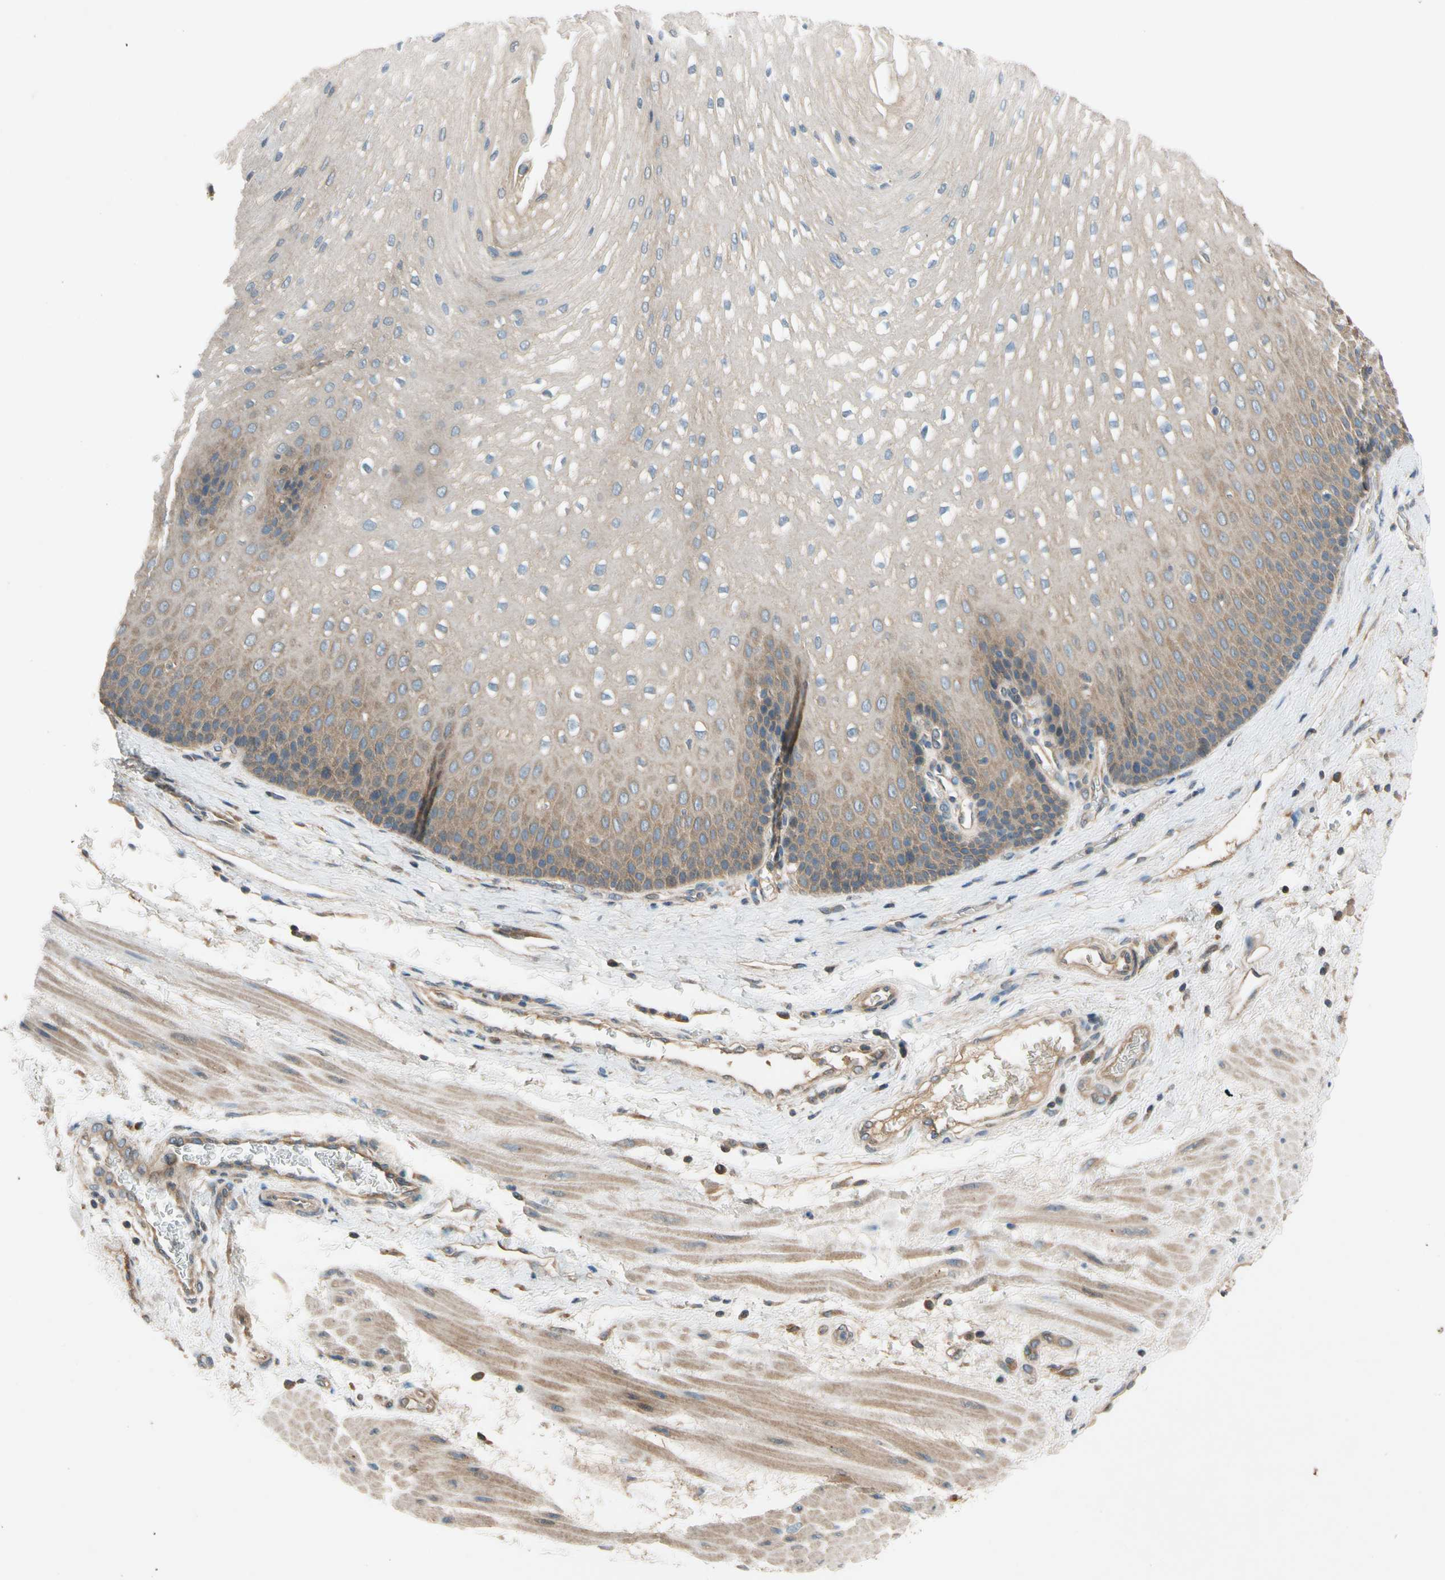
{"staining": {"intensity": "weak", "quantity": "25%-75%", "location": "cytoplasmic/membranous"}, "tissue": "esophagus", "cell_type": "Squamous epithelial cells", "image_type": "normal", "snomed": [{"axis": "morphology", "description": "Normal tissue, NOS"}, {"axis": "topography", "description": "Esophagus"}], "caption": "Brown immunohistochemical staining in unremarkable human esophagus shows weak cytoplasmic/membranous positivity in approximately 25%-75% of squamous epithelial cells.", "gene": "USP12", "patient": {"sex": "male", "age": 48}}